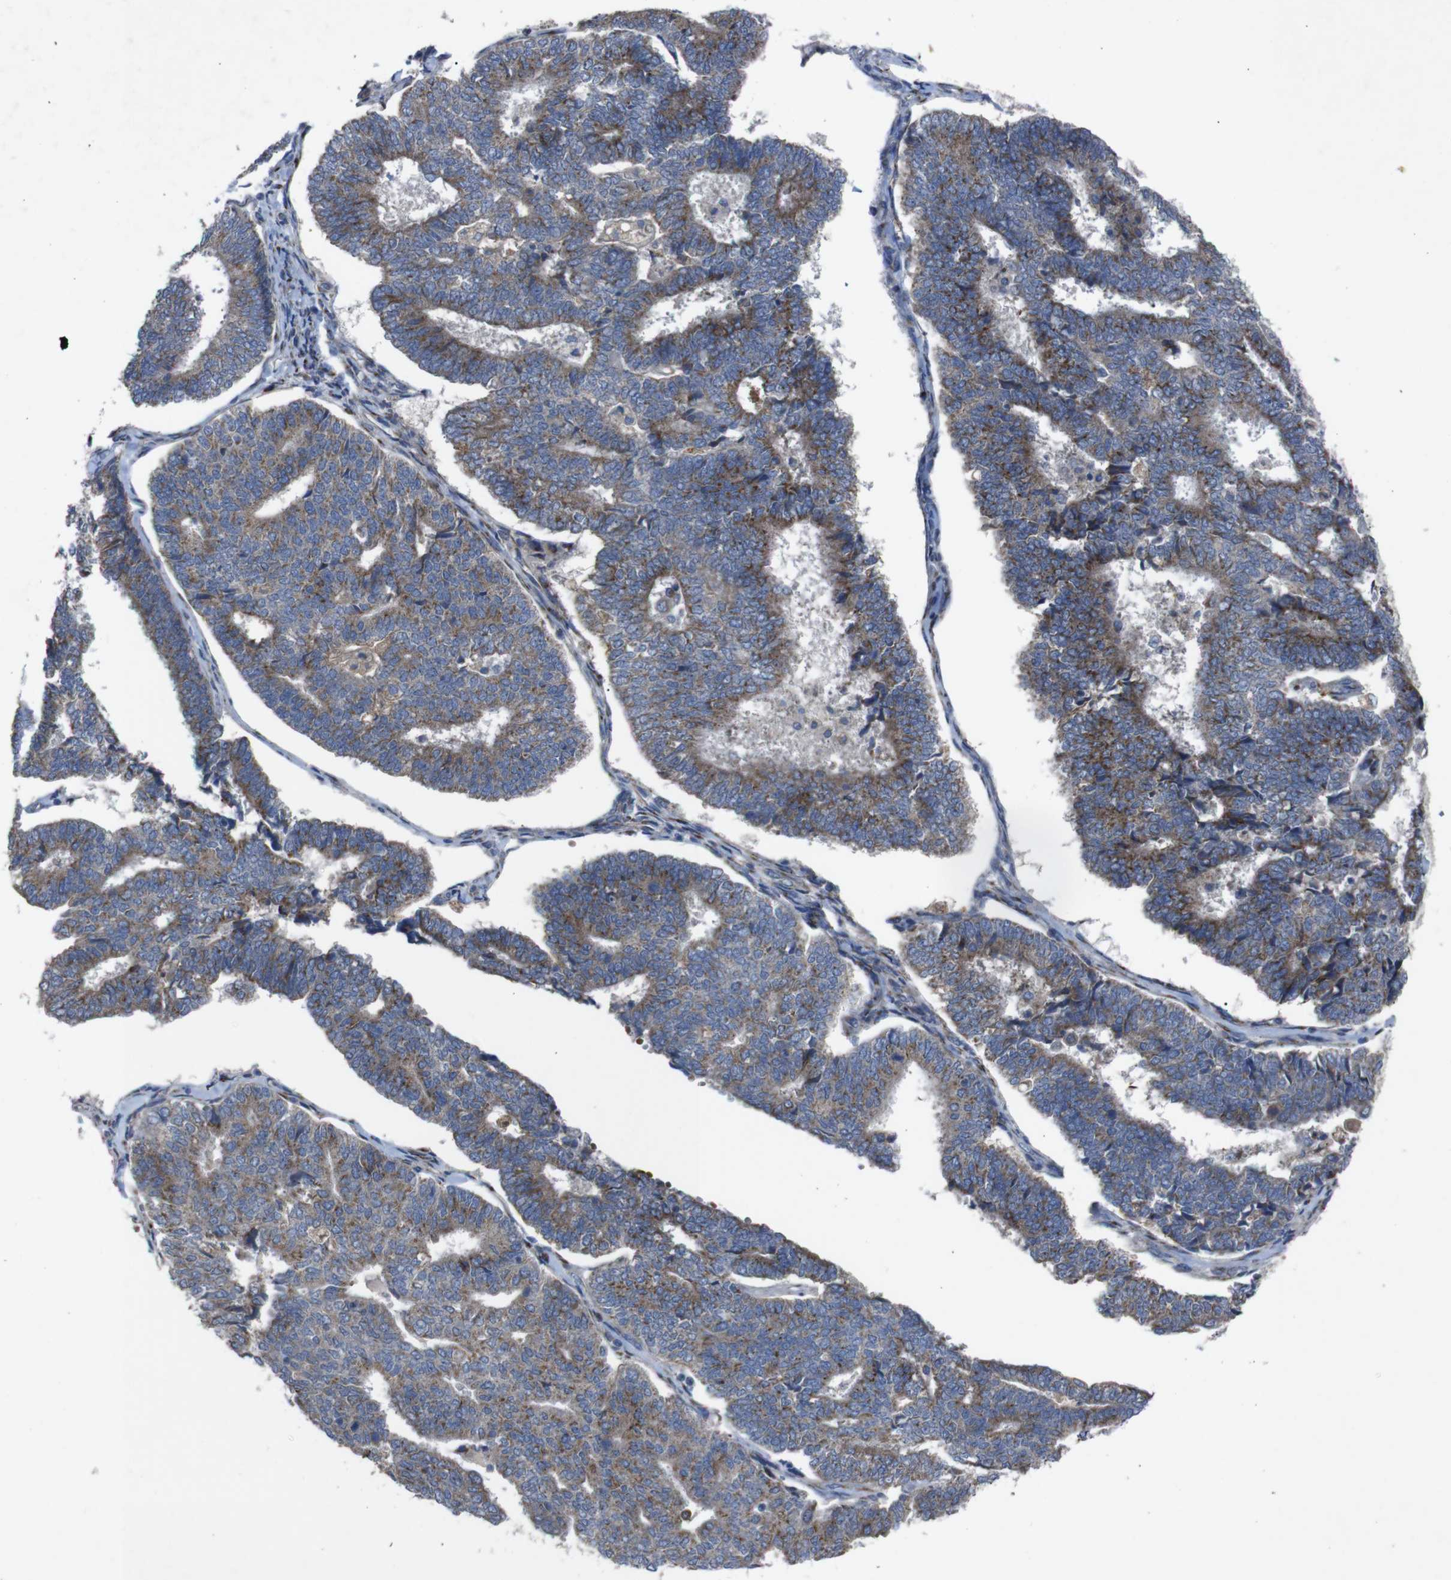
{"staining": {"intensity": "moderate", "quantity": "25%-75%", "location": "cytoplasmic/membranous"}, "tissue": "endometrial cancer", "cell_type": "Tumor cells", "image_type": "cancer", "snomed": [{"axis": "morphology", "description": "Adenocarcinoma, NOS"}, {"axis": "topography", "description": "Endometrium"}], "caption": "Protein analysis of endometrial cancer (adenocarcinoma) tissue shows moderate cytoplasmic/membranous staining in approximately 25%-75% of tumor cells.", "gene": "CHST10", "patient": {"sex": "female", "age": 70}}